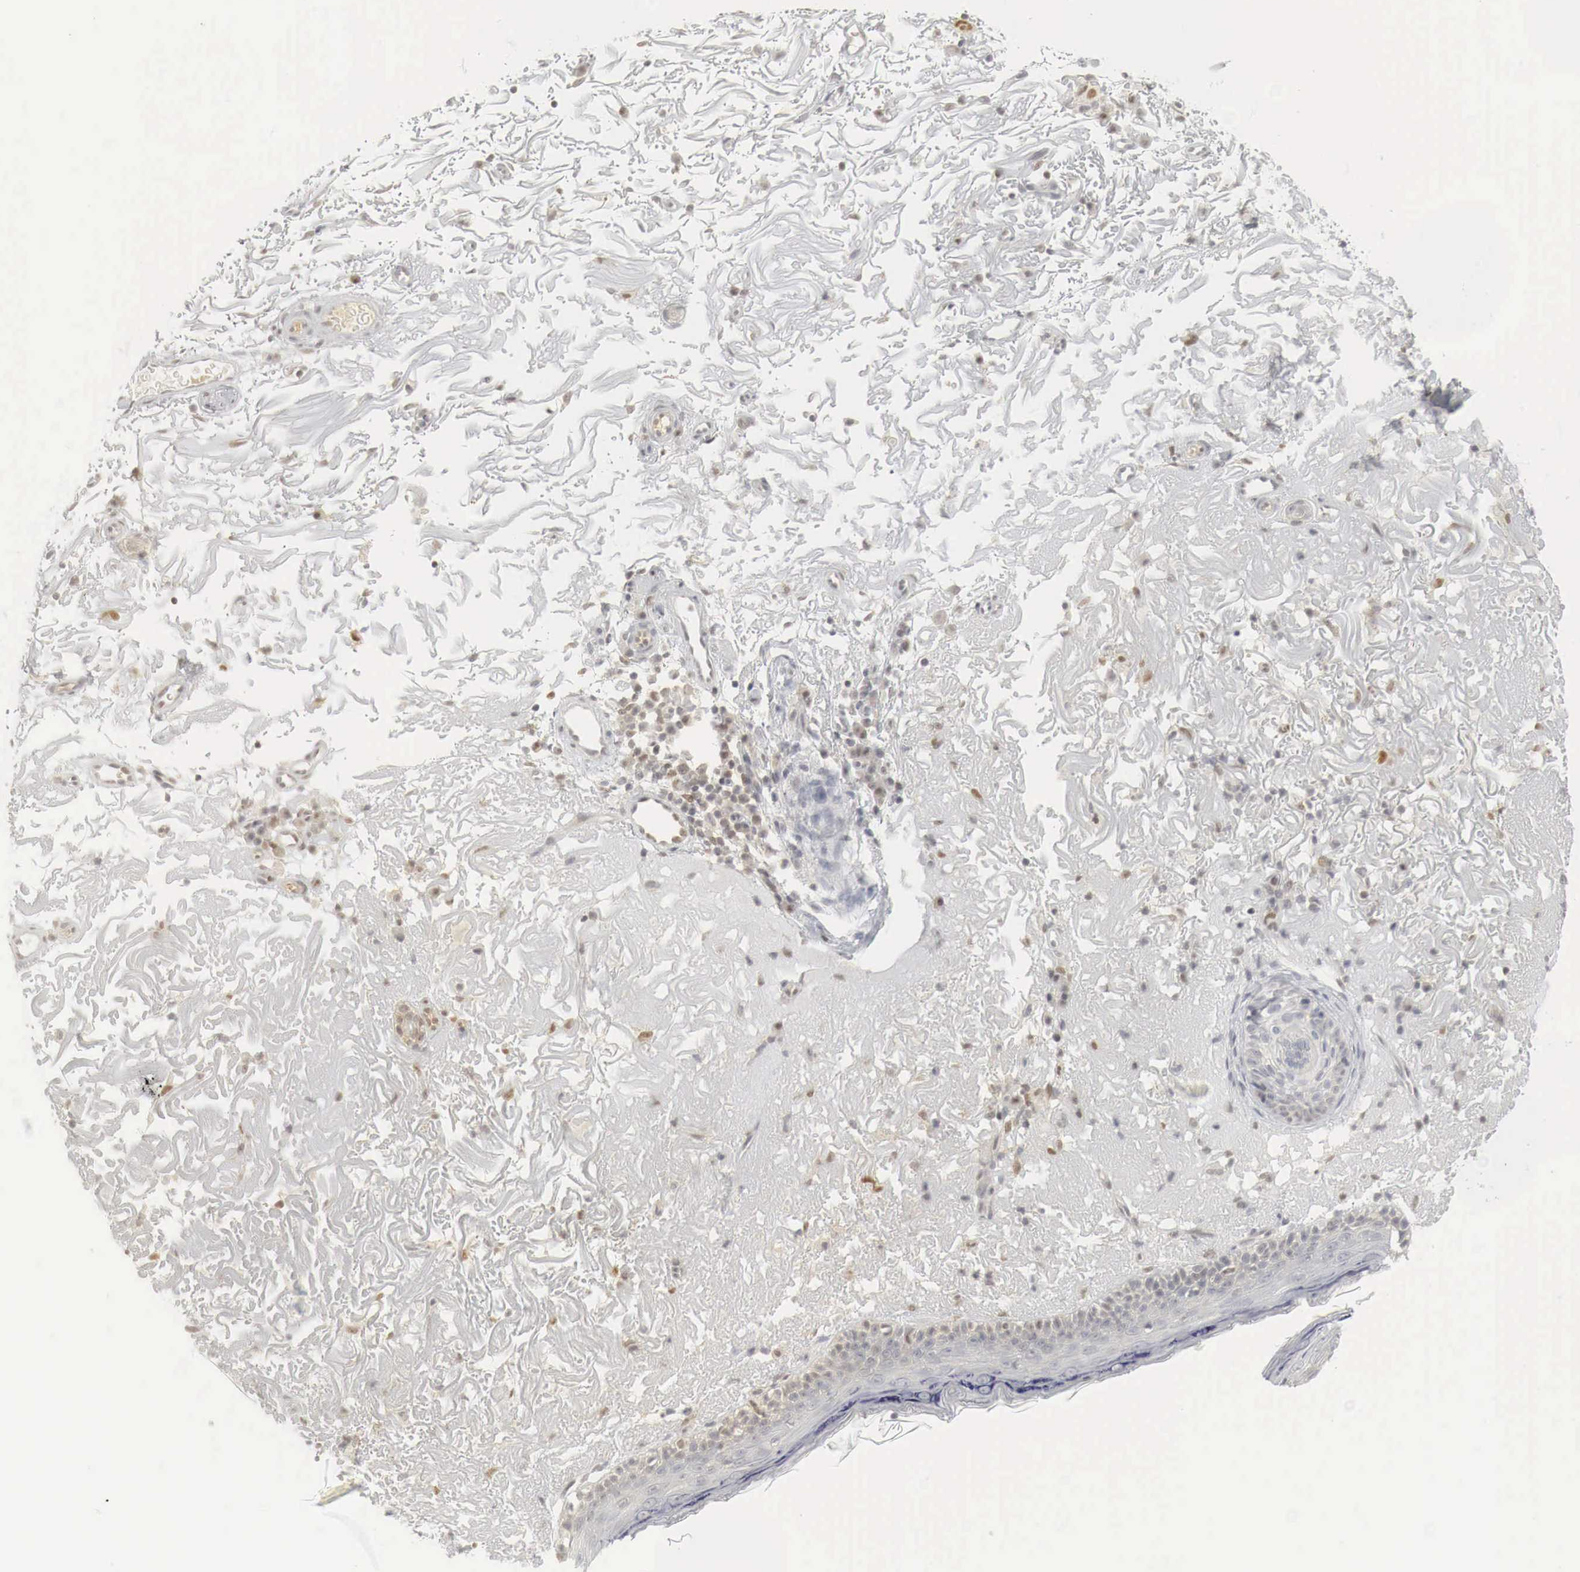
{"staining": {"intensity": "negative", "quantity": "none", "location": "none"}, "tissue": "skin", "cell_type": "Fibroblasts", "image_type": "normal", "snomed": [{"axis": "morphology", "description": "Normal tissue, NOS"}, {"axis": "topography", "description": "Skin"}], "caption": "Immunohistochemistry of benign skin demonstrates no expression in fibroblasts. Brightfield microscopy of immunohistochemistry stained with DAB (brown) and hematoxylin (blue), captured at high magnification.", "gene": "MYC", "patient": {"sex": "female", "age": 90}}